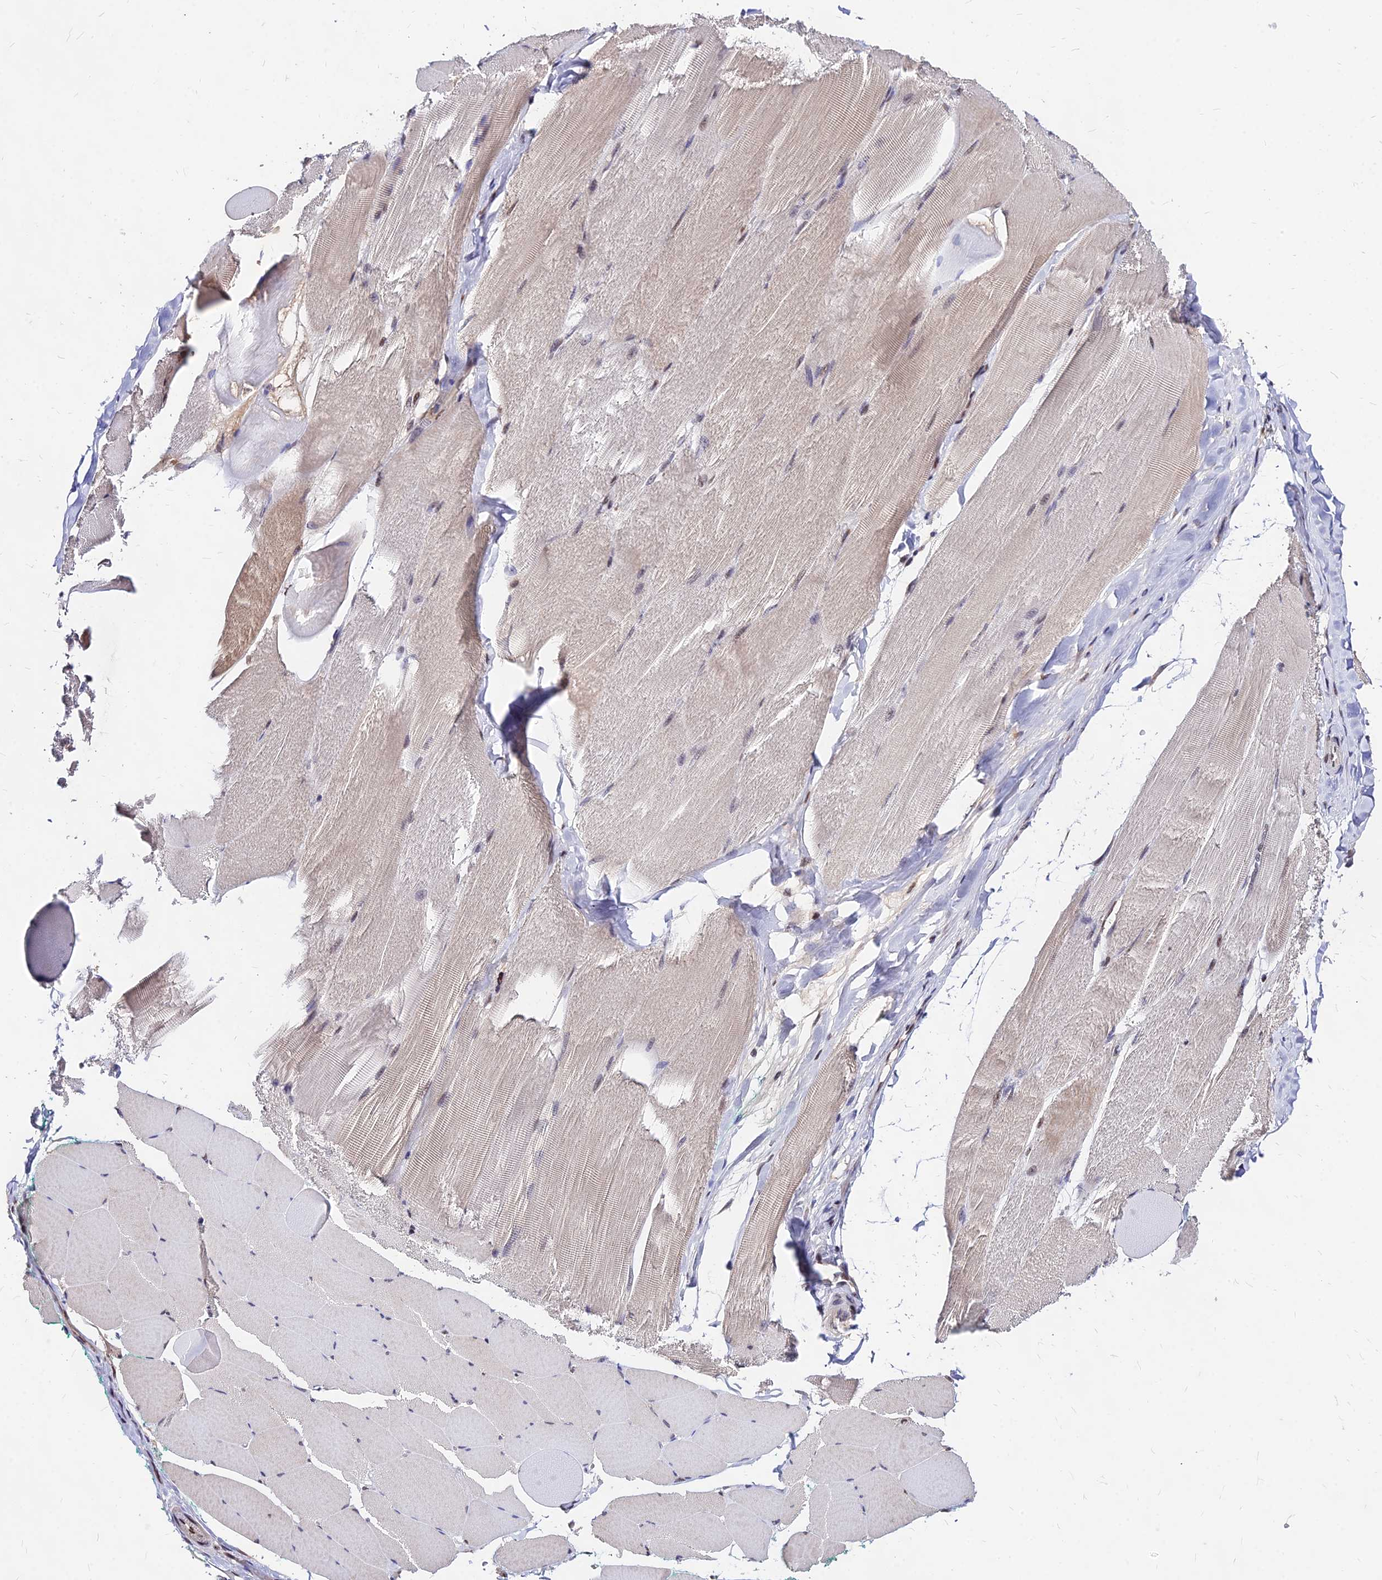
{"staining": {"intensity": "weak", "quantity": "25%-75%", "location": "cytoplasmic/membranous,nuclear"}, "tissue": "skeletal muscle", "cell_type": "Myocytes", "image_type": "normal", "snomed": [{"axis": "morphology", "description": "Normal tissue, NOS"}, {"axis": "morphology", "description": "Squamous cell carcinoma, NOS"}, {"axis": "topography", "description": "Skeletal muscle"}], "caption": "The immunohistochemical stain labels weak cytoplasmic/membranous,nuclear staining in myocytes of benign skeletal muscle.", "gene": "DDX55", "patient": {"sex": "male", "age": 51}}